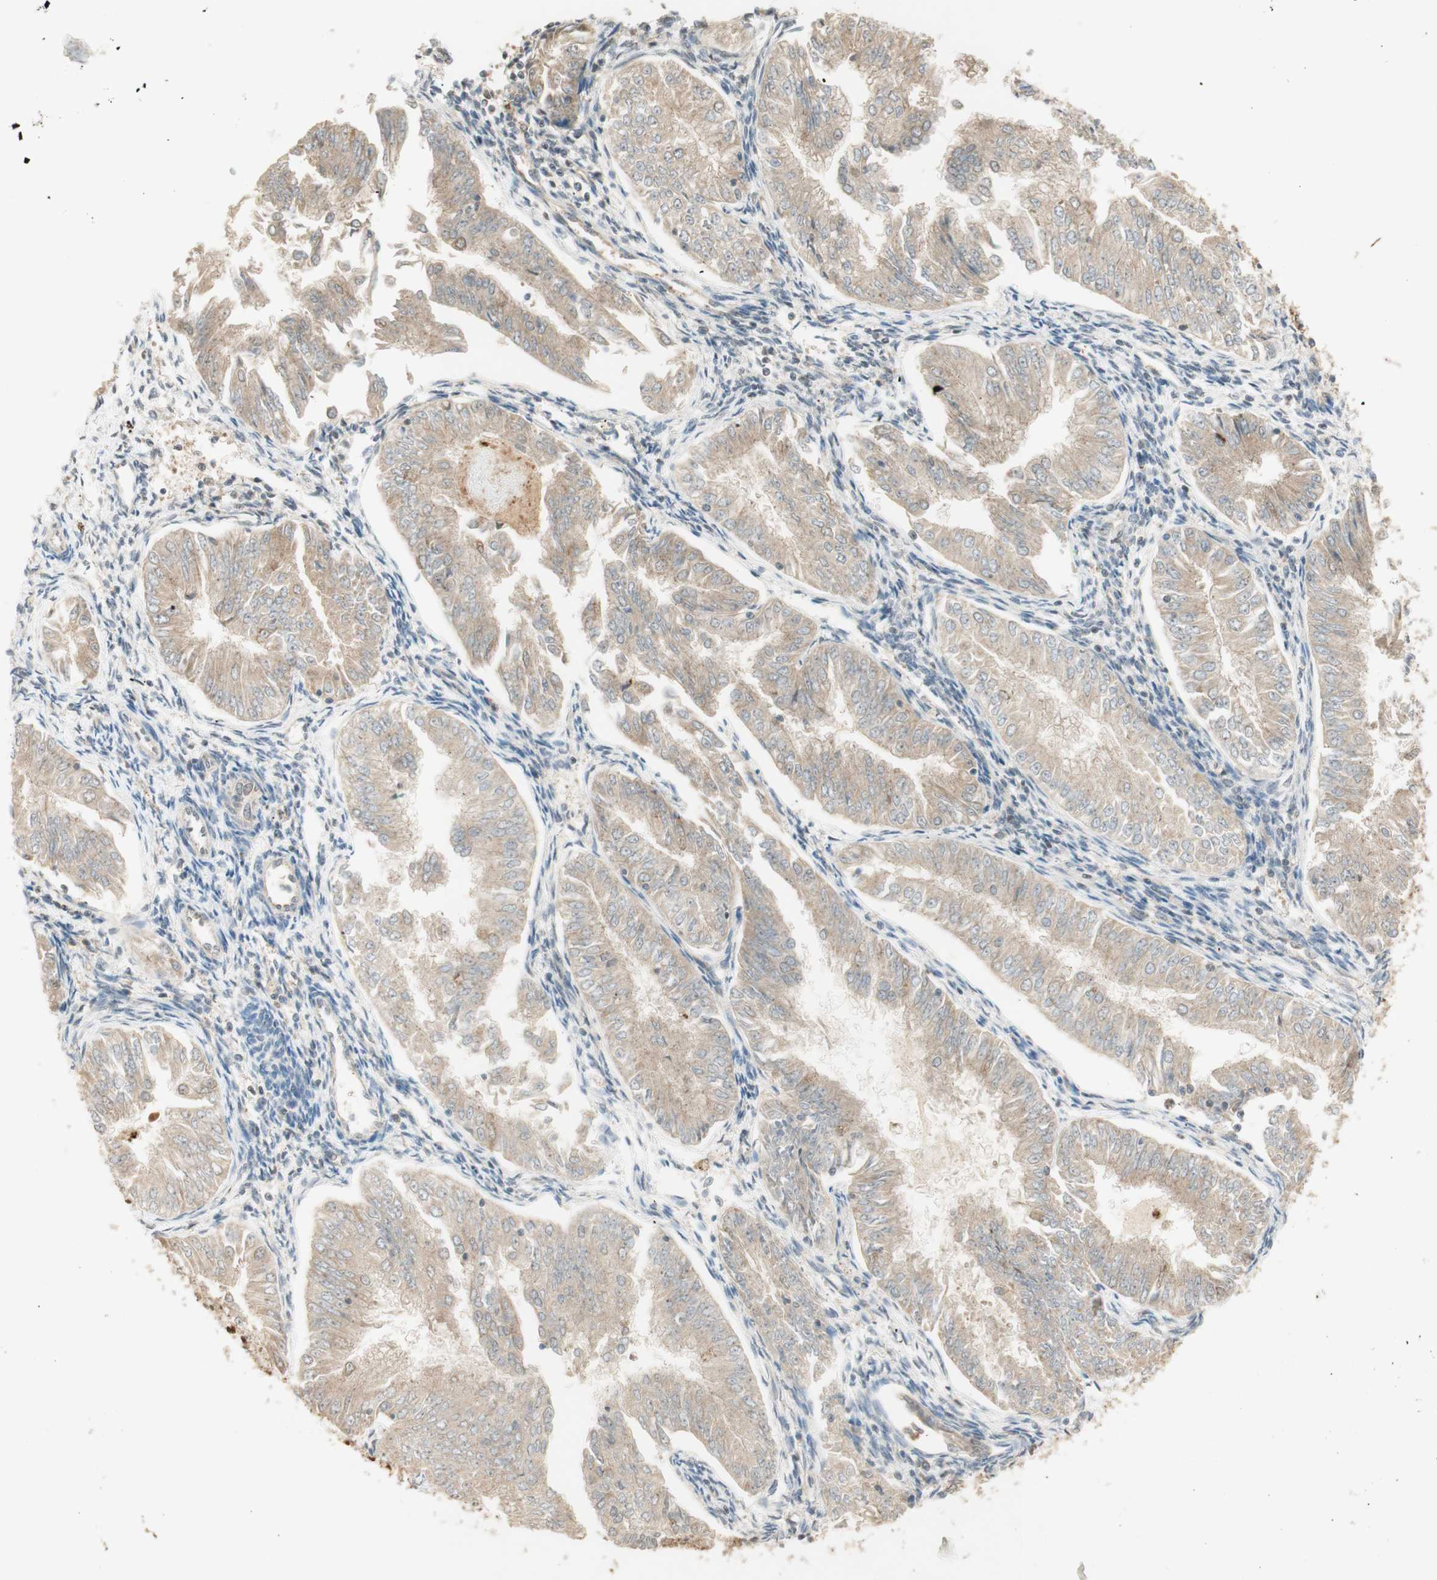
{"staining": {"intensity": "weak", "quantity": ">75%", "location": "cytoplasmic/membranous"}, "tissue": "endometrial cancer", "cell_type": "Tumor cells", "image_type": "cancer", "snomed": [{"axis": "morphology", "description": "Adenocarcinoma, NOS"}, {"axis": "topography", "description": "Endometrium"}], "caption": "Protein analysis of endometrial cancer tissue demonstrates weak cytoplasmic/membranous expression in about >75% of tumor cells. The protein of interest is stained brown, and the nuclei are stained in blue (DAB (3,3'-diaminobenzidine) IHC with brightfield microscopy, high magnification).", "gene": "SPINT2", "patient": {"sex": "female", "age": 53}}